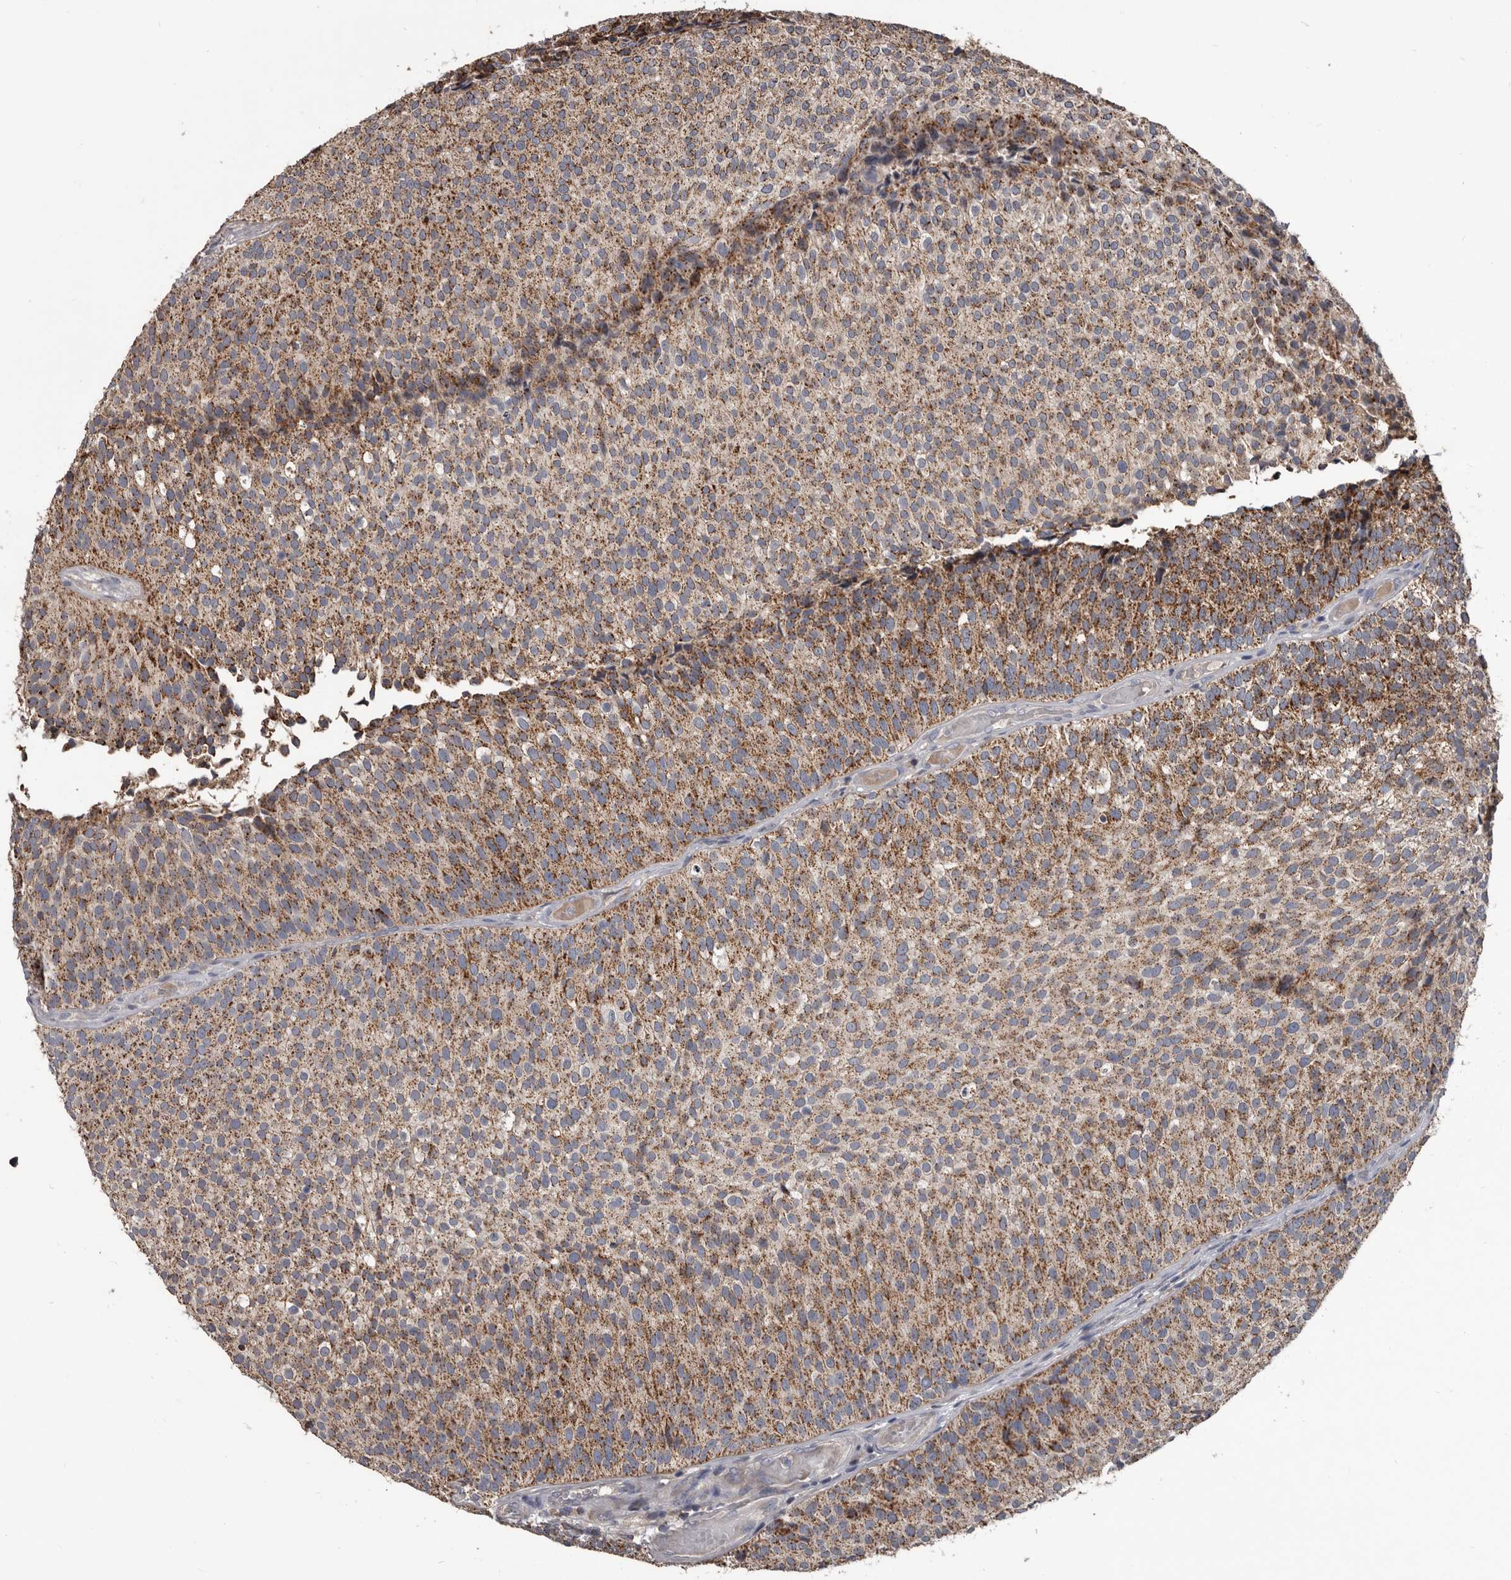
{"staining": {"intensity": "moderate", "quantity": ">75%", "location": "cytoplasmic/membranous"}, "tissue": "urothelial cancer", "cell_type": "Tumor cells", "image_type": "cancer", "snomed": [{"axis": "morphology", "description": "Urothelial carcinoma, Low grade"}, {"axis": "topography", "description": "Urinary bladder"}], "caption": "About >75% of tumor cells in low-grade urothelial carcinoma reveal moderate cytoplasmic/membranous protein staining as visualized by brown immunohistochemical staining.", "gene": "ALDH5A1", "patient": {"sex": "male", "age": 86}}